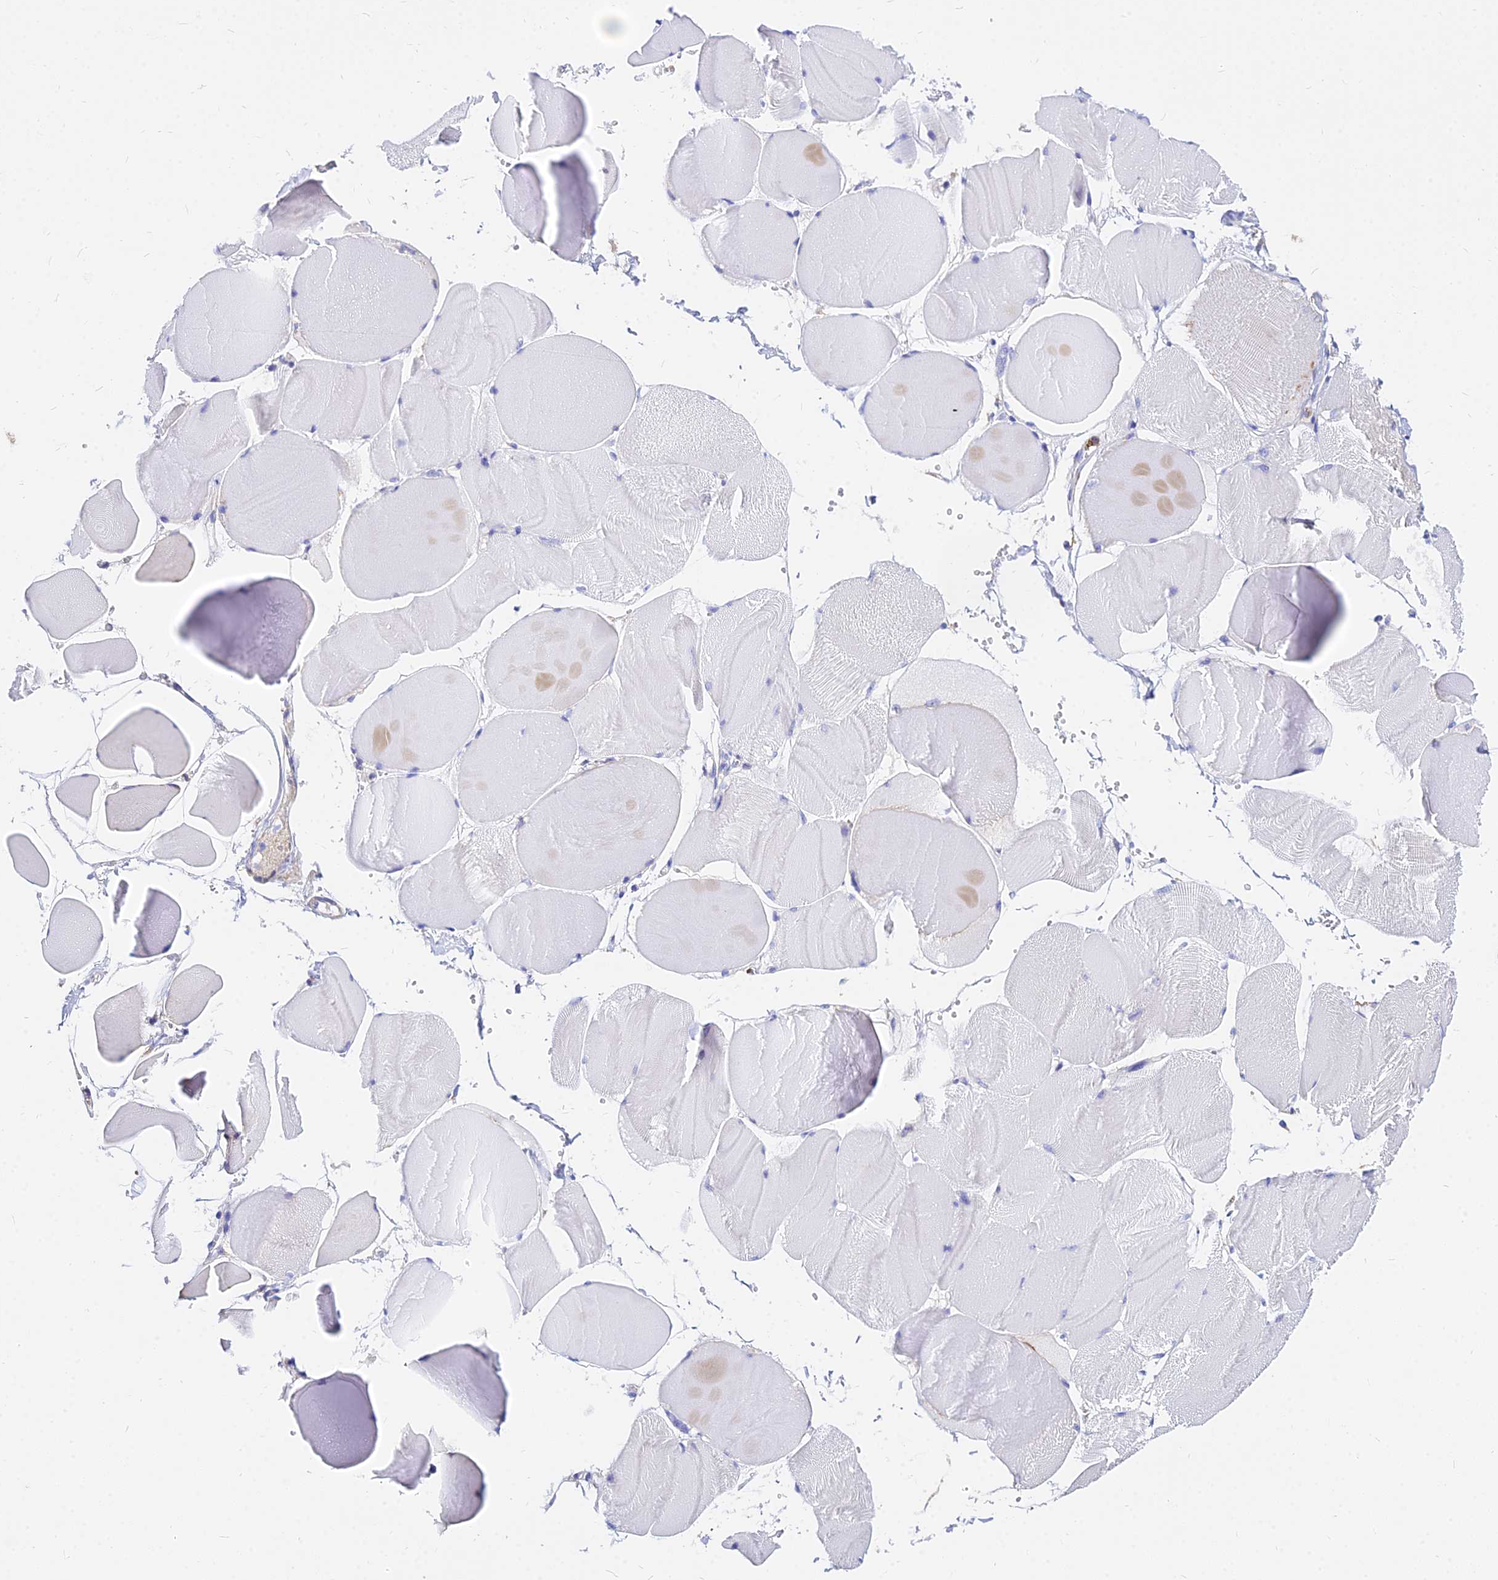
{"staining": {"intensity": "negative", "quantity": "none", "location": "none"}, "tissue": "skeletal muscle", "cell_type": "Myocytes", "image_type": "normal", "snomed": [{"axis": "morphology", "description": "Normal tissue, NOS"}, {"axis": "morphology", "description": "Basal cell carcinoma"}, {"axis": "topography", "description": "Skeletal muscle"}], "caption": "DAB immunohistochemical staining of benign human skeletal muscle exhibits no significant staining in myocytes.", "gene": "AGTRAP", "patient": {"sex": "female", "age": 64}}